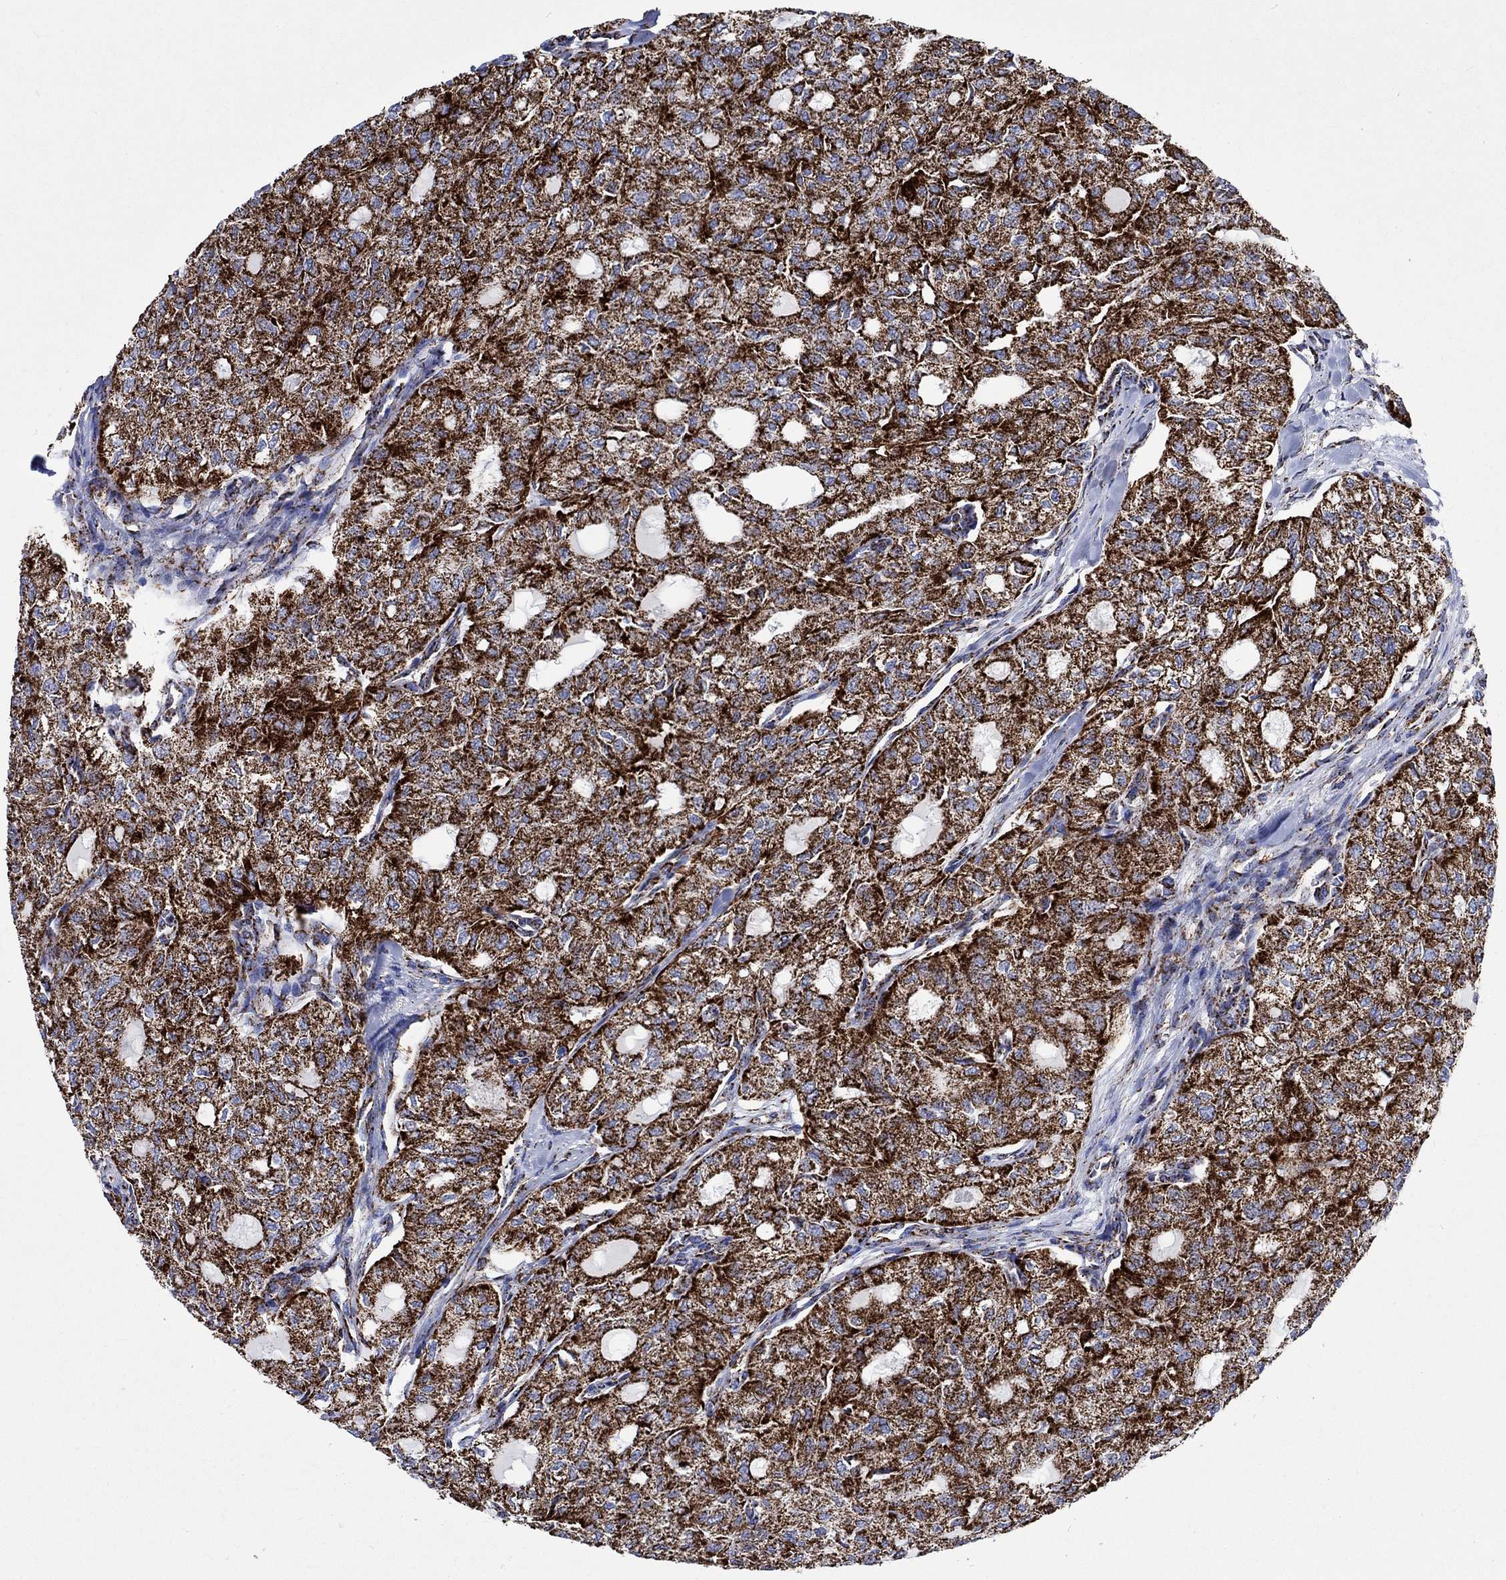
{"staining": {"intensity": "strong", "quantity": ">75%", "location": "cytoplasmic/membranous"}, "tissue": "thyroid cancer", "cell_type": "Tumor cells", "image_type": "cancer", "snomed": [{"axis": "morphology", "description": "Follicular adenoma carcinoma, NOS"}, {"axis": "topography", "description": "Thyroid gland"}], "caption": "This photomicrograph displays thyroid cancer stained with immunohistochemistry (IHC) to label a protein in brown. The cytoplasmic/membranous of tumor cells show strong positivity for the protein. Nuclei are counter-stained blue.", "gene": "RCE1", "patient": {"sex": "male", "age": 75}}